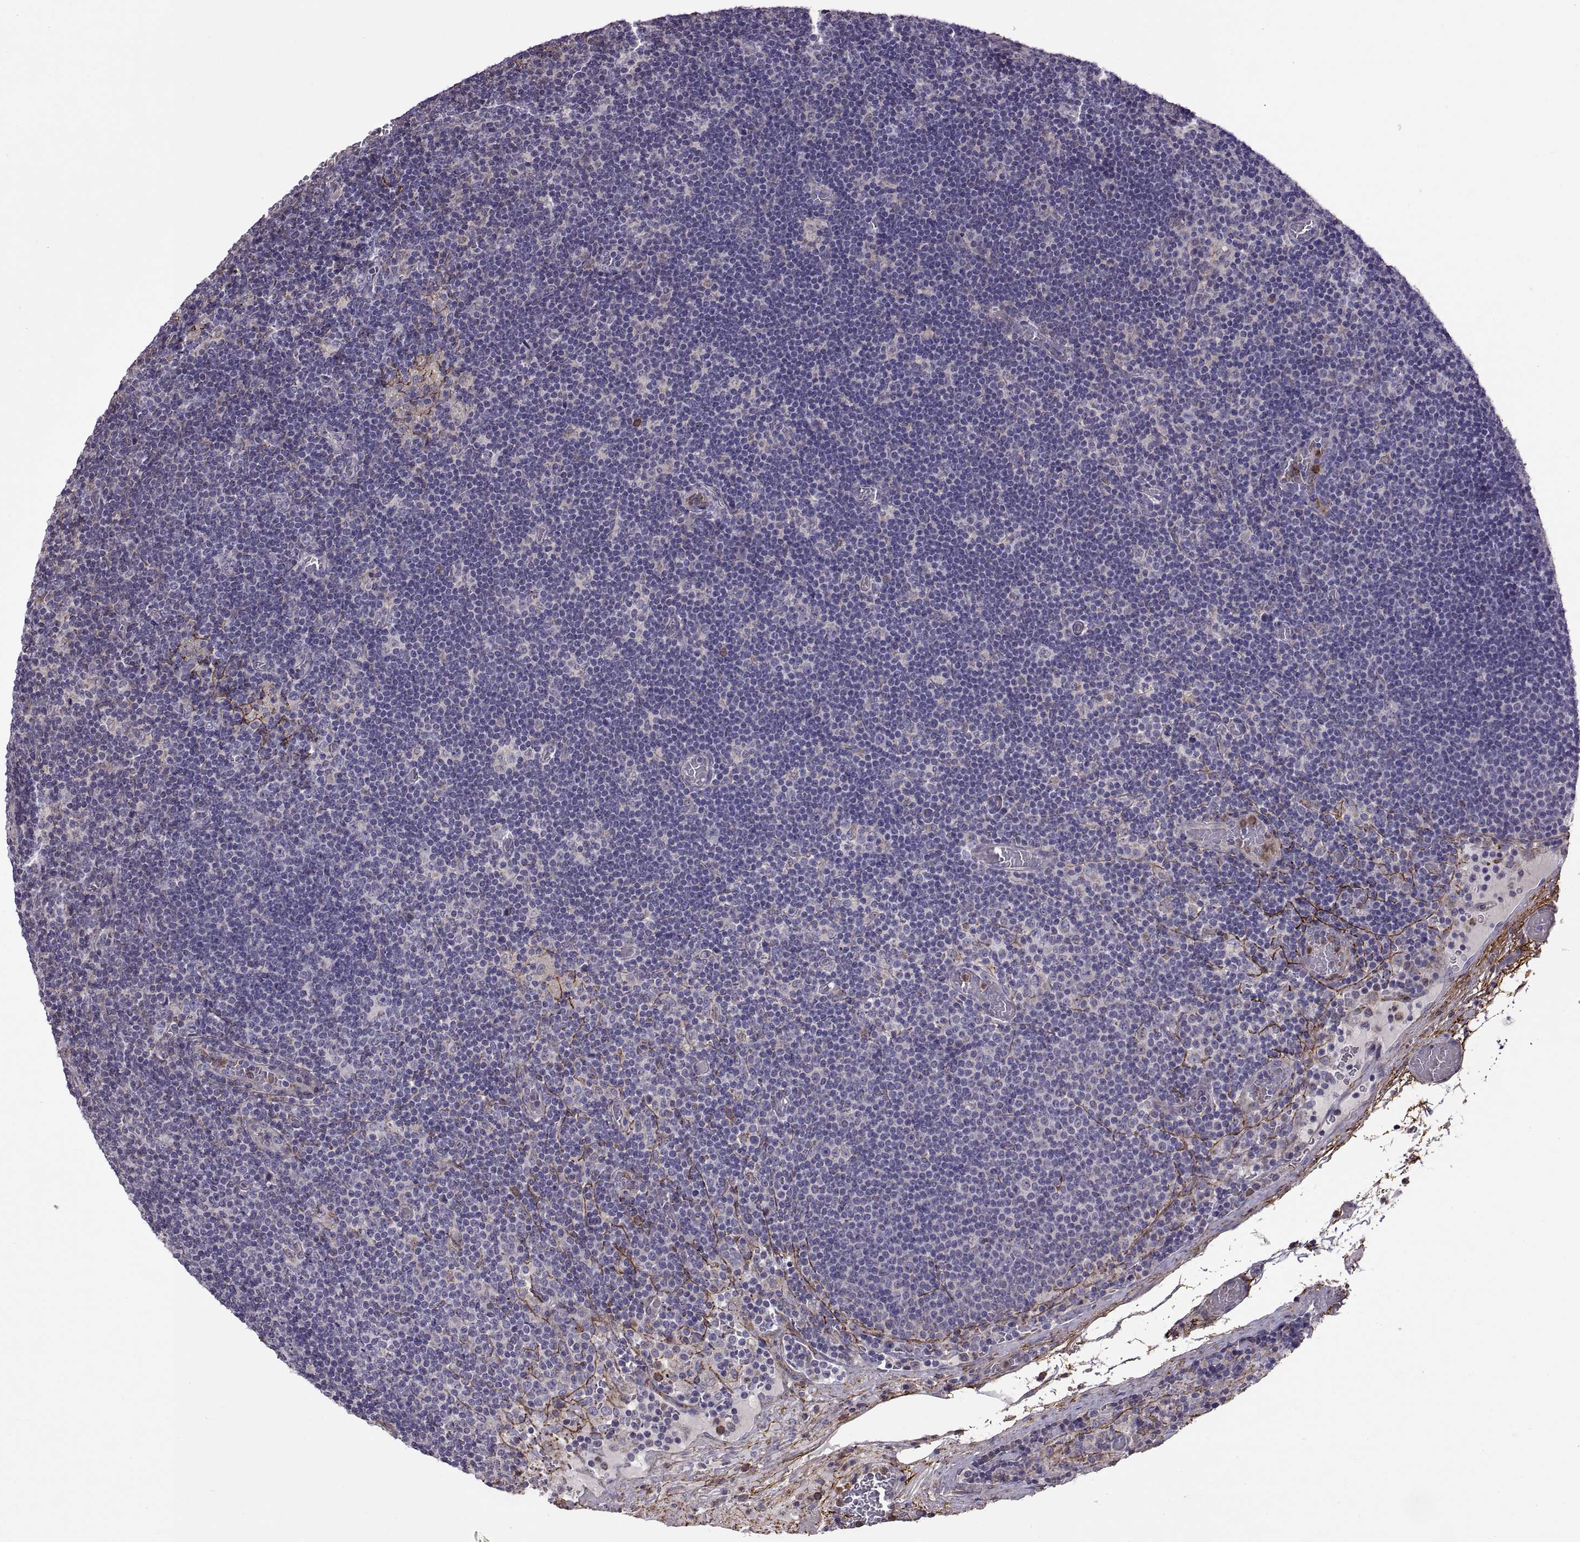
{"staining": {"intensity": "negative", "quantity": "none", "location": "none"}, "tissue": "lymph node", "cell_type": "Germinal center cells", "image_type": "normal", "snomed": [{"axis": "morphology", "description": "Normal tissue, NOS"}, {"axis": "topography", "description": "Lymph node"}], "caption": "A photomicrograph of human lymph node is negative for staining in germinal center cells. (DAB immunohistochemistry with hematoxylin counter stain).", "gene": "EMILIN2", "patient": {"sex": "male", "age": 63}}